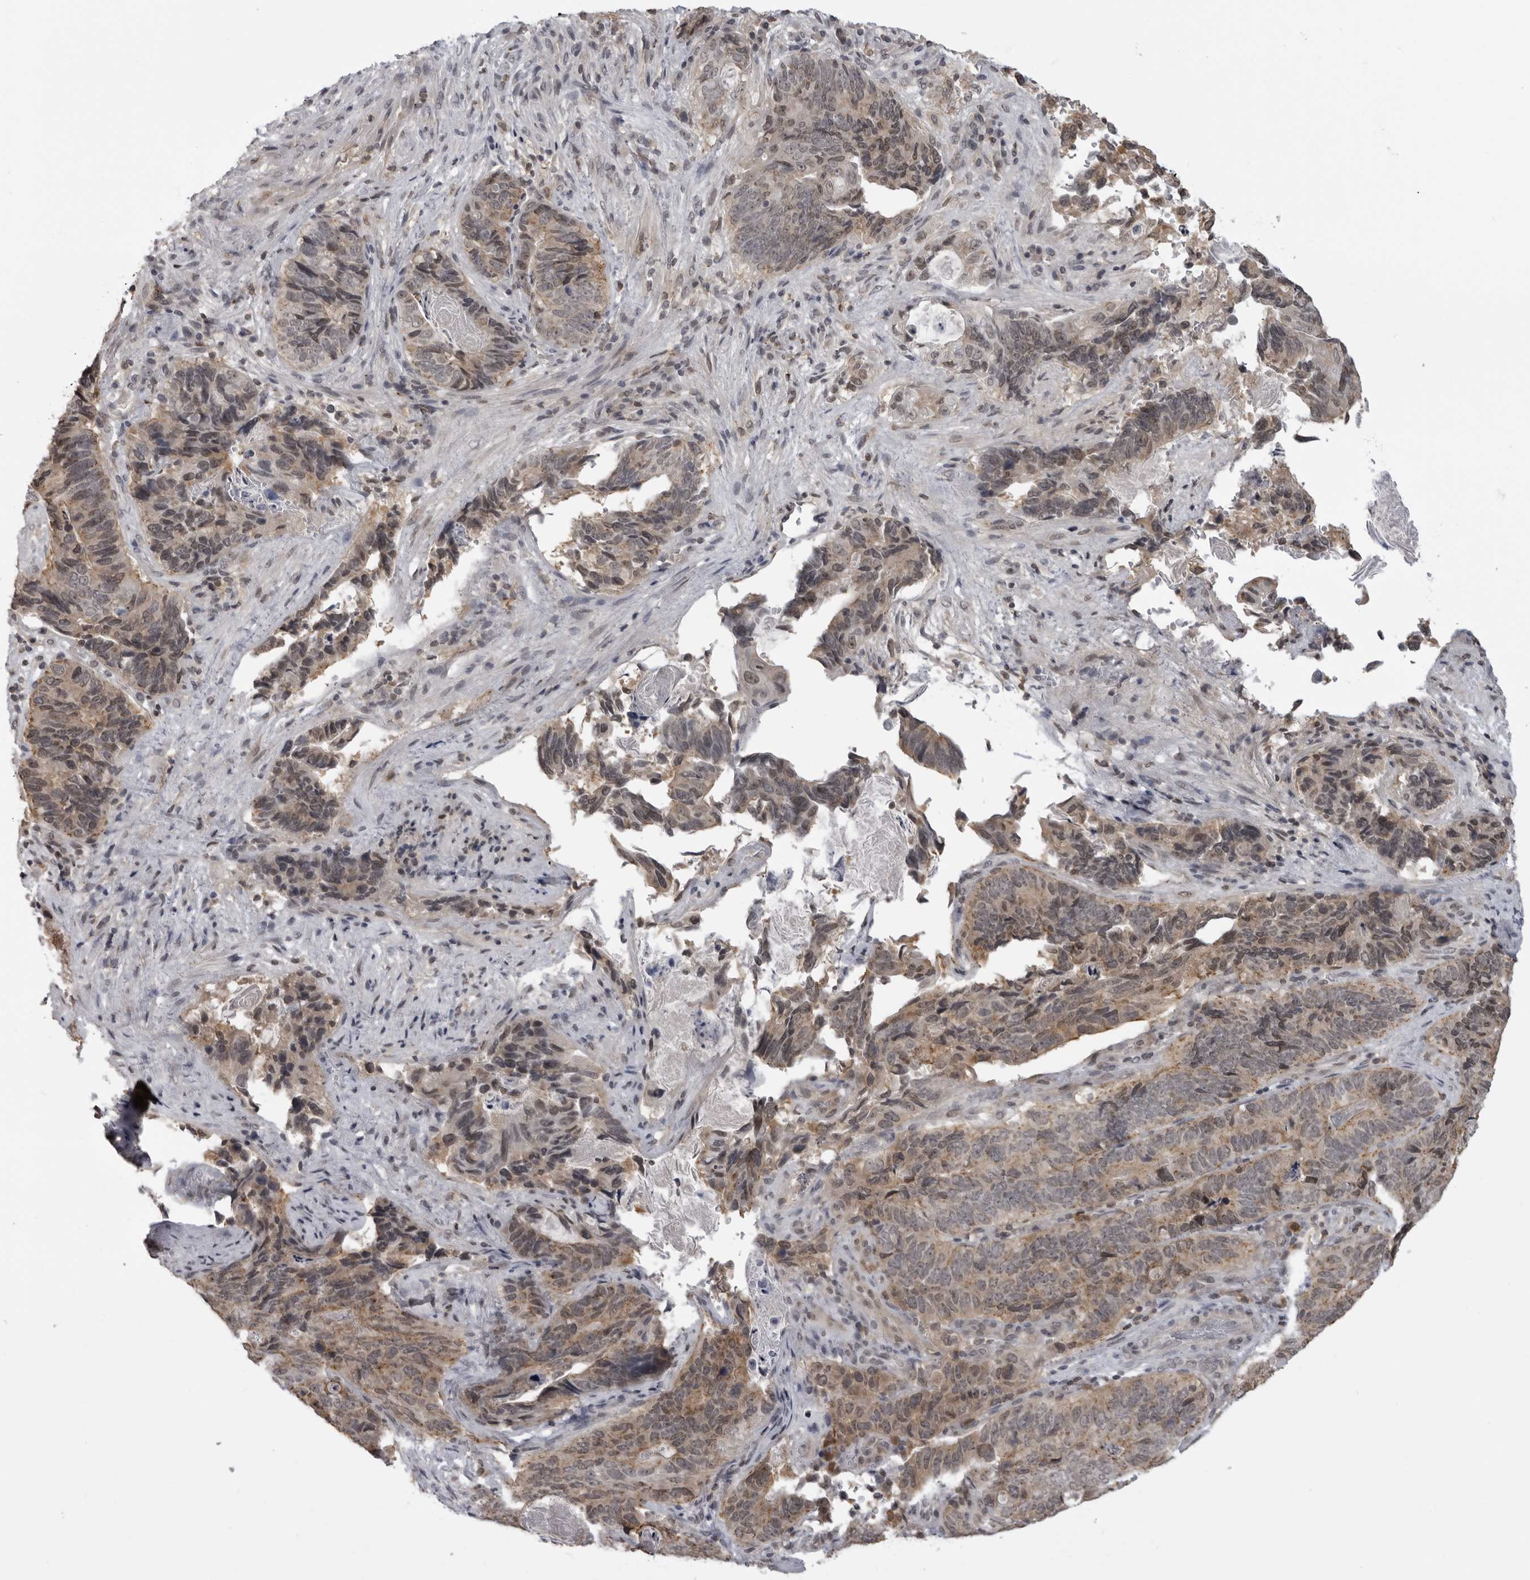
{"staining": {"intensity": "moderate", "quantity": ">75%", "location": "cytoplasmic/membranous"}, "tissue": "stomach cancer", "cell_type": "Tumor cells", "image_type": "cancer", "snomed": [{"axis": "morphology", "description": "Normal tissue, NOS"}, {"axis": "morphology", "description": "Adenocarcinoma, NOS"}, {"axis": "topography", "description": "Stomach"}], "caption": "DAB (3,3'-diaminobenzidine) immunohistochemical staining of stomach cancer (adenocarcinoma) displays moderate cytoplasmic/membranous protein staining in approximately >75% of tumor cells.", "gene": "PDCL3", "patient": {"sex": "female", "age": 89}}